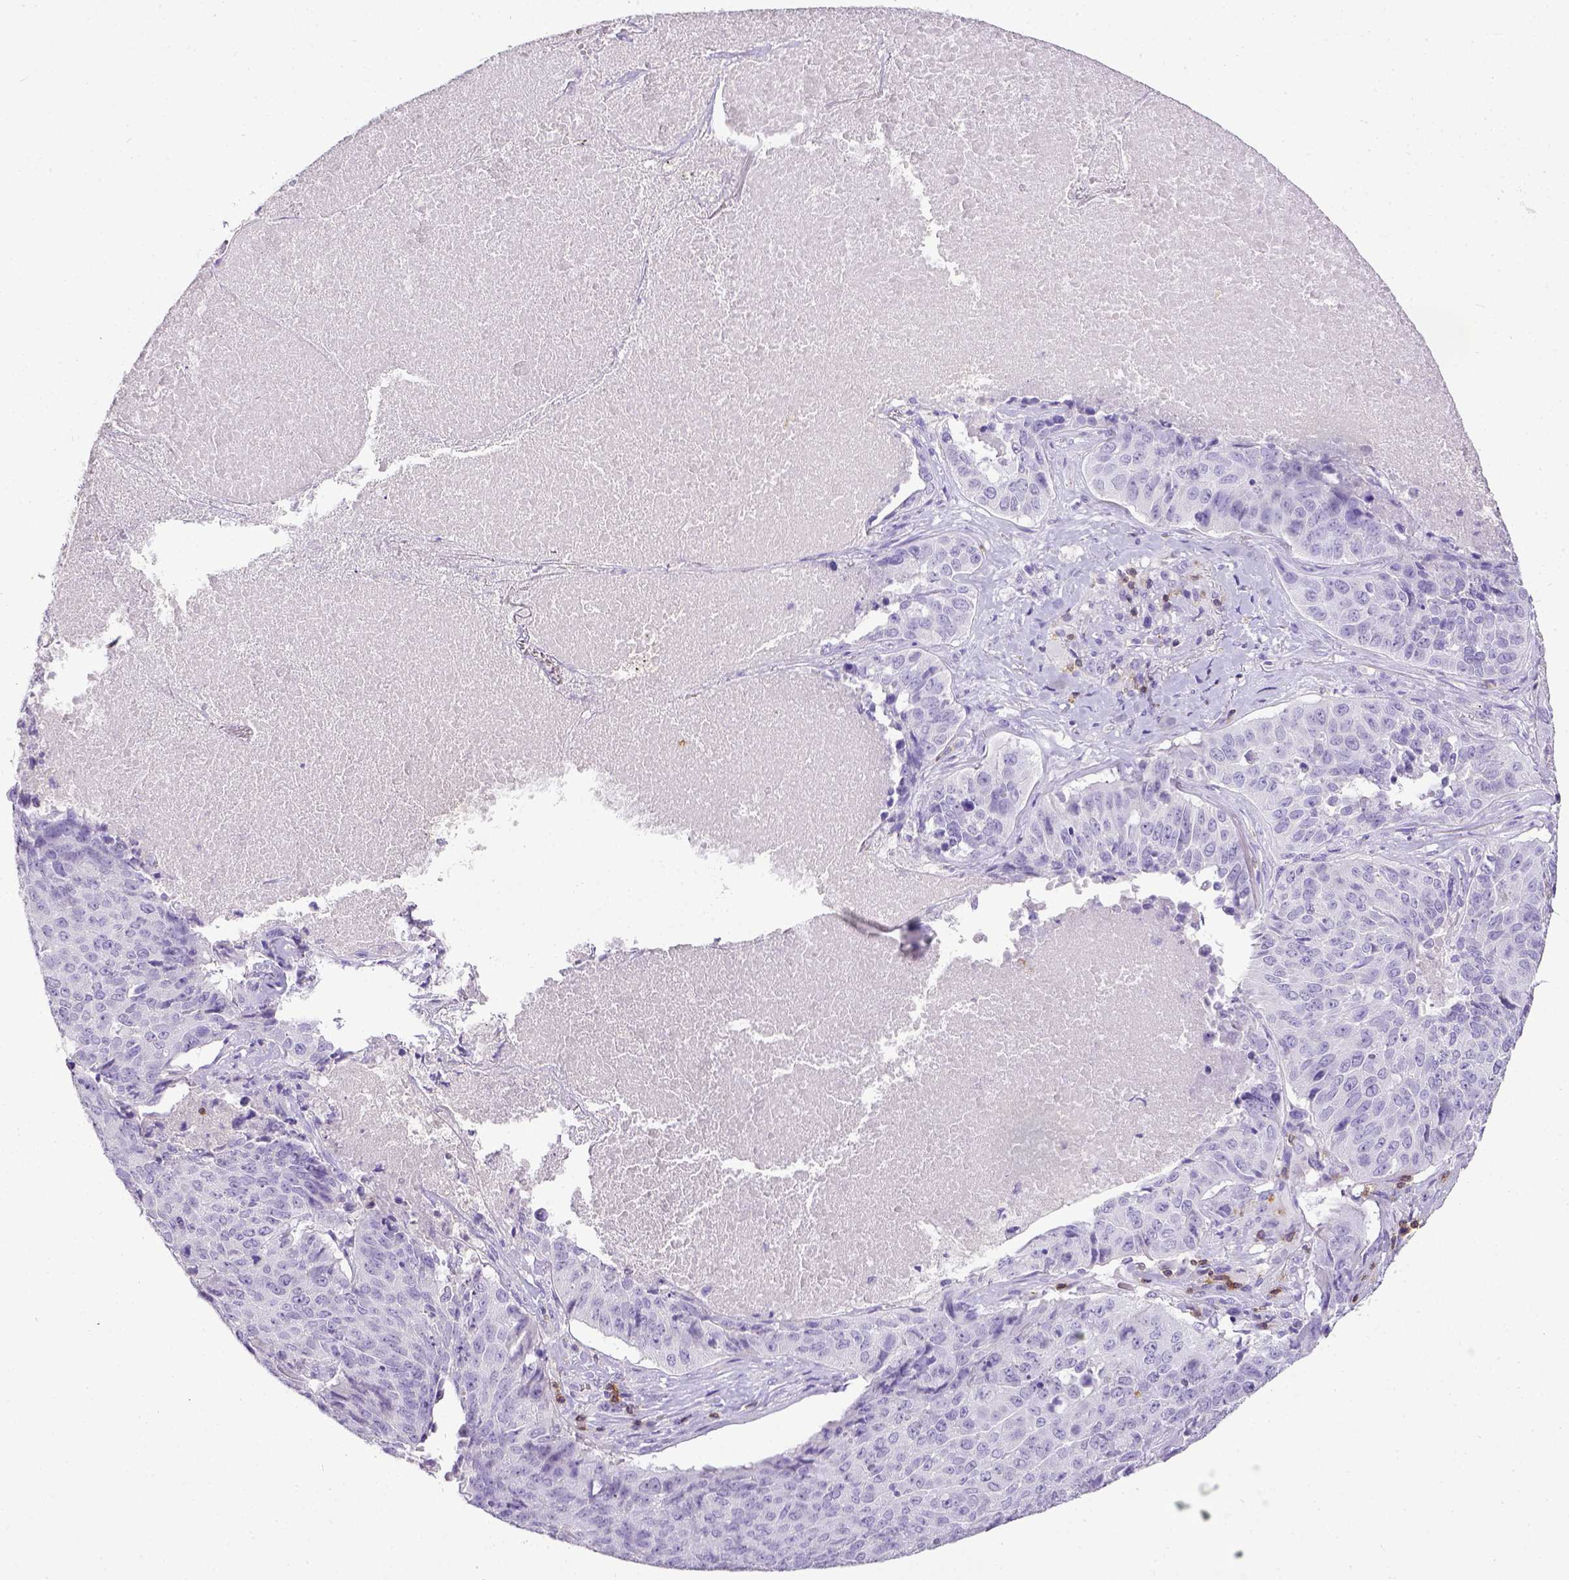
{"staining": {"intensity": "negative", "quantity": "none", "location": "none"}, "tissue": "lung cancer", "cell_type": "Tumor cells", "image_type": "cancer", "snomed": [{"axis": "morphology", "description": "Normal tissue, NOS"}, {"axis": "morphology", "description": "Squamous cell carcinoma, NOS"}, {"axis": "topography", "description": "Bronchus"}, {"axis": "topography", "description": "Lung"}], "caption": "This photomicrograph is of lung cancer (squamous cell carcinoma) stained with immunohistochemistry (IHC) to label a protein in brown with the nuclei are counter-stained blue. There is no staining in tumor cells. (DAB immunohistochemistry visualized using brightfield microscopy, high magnification).", "gene": "CD3E", "patient": {"sex": "male", "age": 64}}